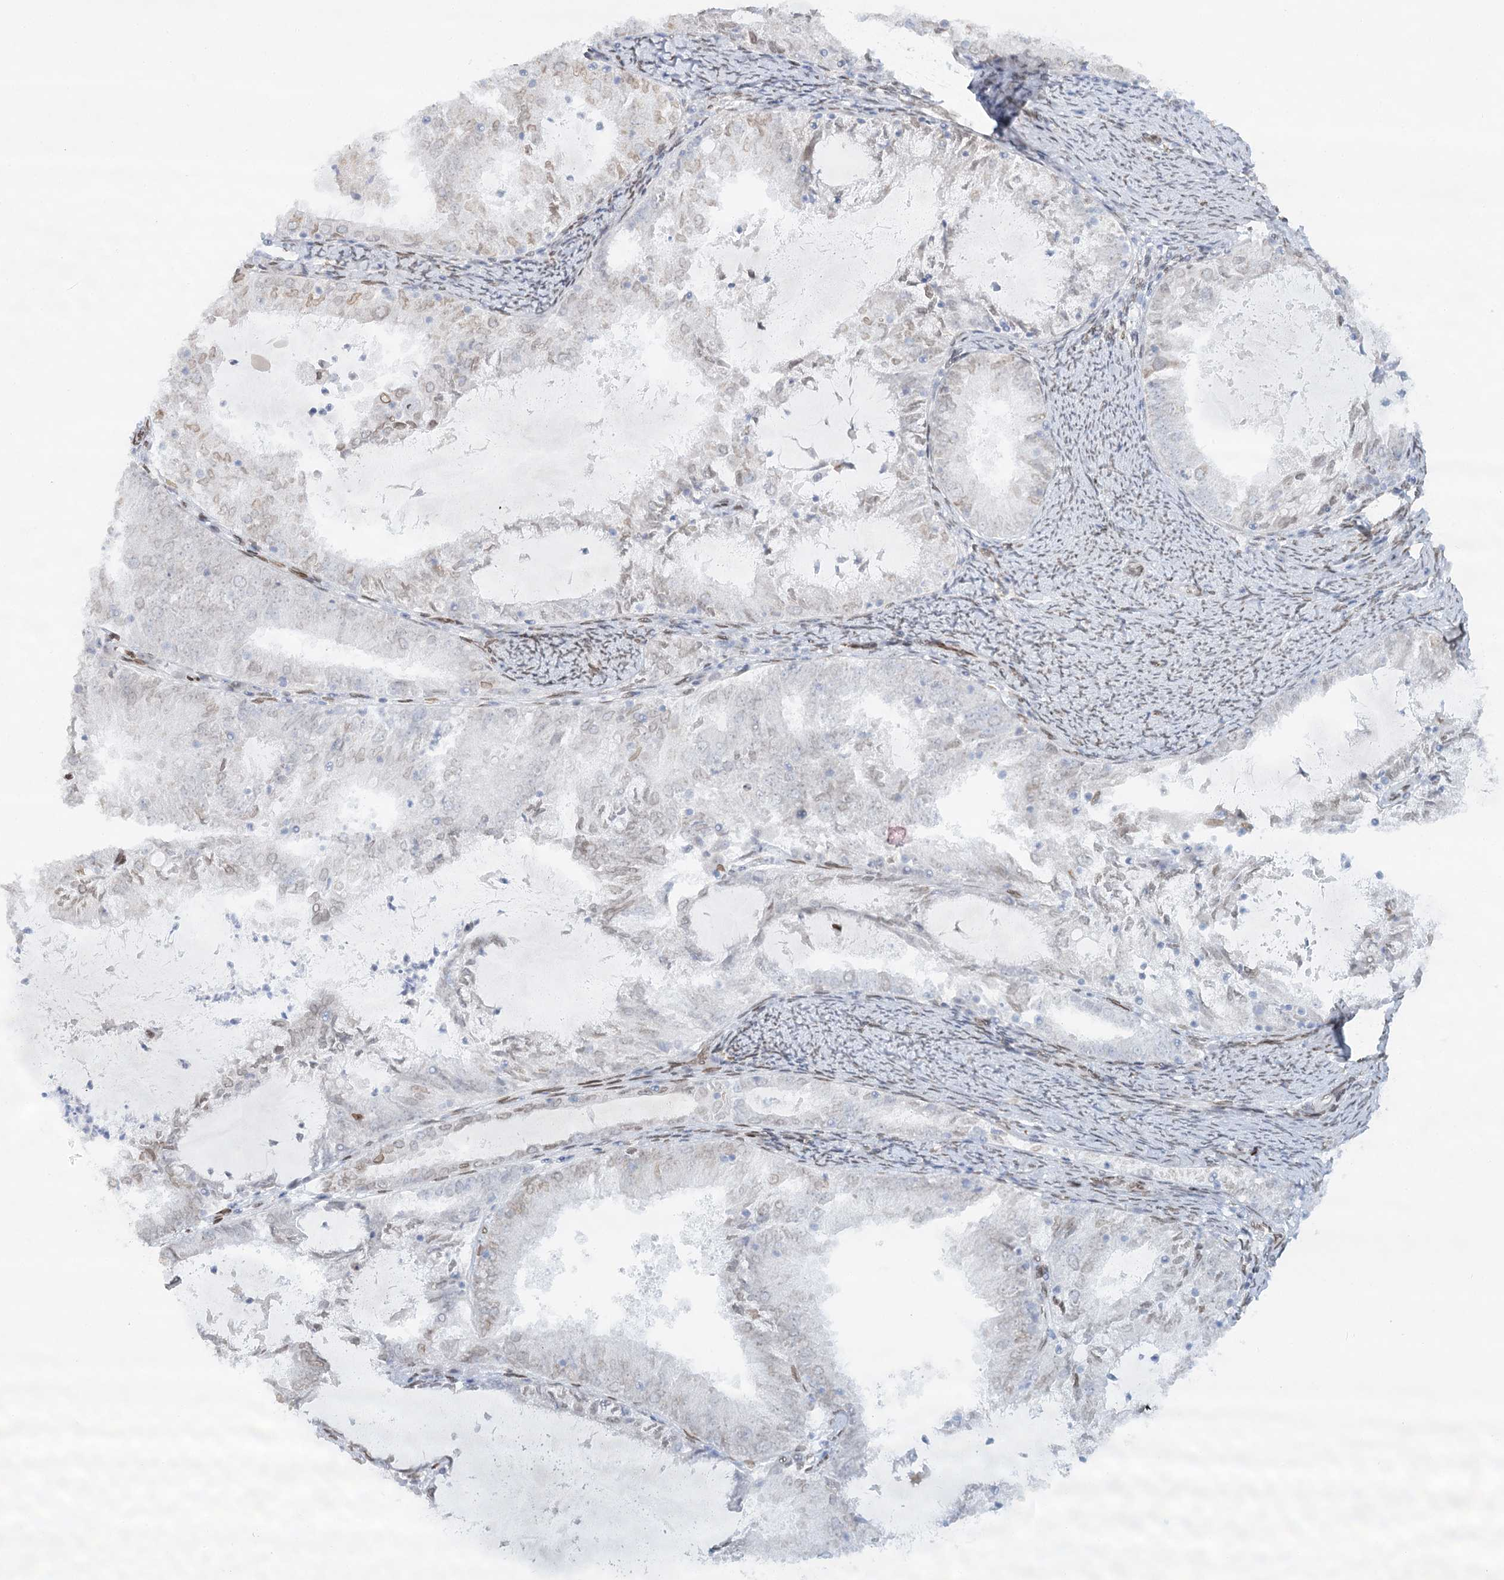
{"staining": {"intensity": "negative", "quantity": "none", "location": "none"}, "tissue": "endometrial cancer", "cell_type": "Tumor cells", "image_type": "cancer", "snomed": [{"axis": "morphology", "description": "Adenocarcinoma, NOS"}, {"axis": "topography", "description": "Endometrium"}], "caption": "IHC photomicrograph of neoplastic tissue: adenocarcinoma (endometrial) stained with DAB (3,3'-diaminobenzidine) displays no significant protein expression in tumor cells.", "gene": "VWA5A", "patient": {"sex": "female", "age": 57}}